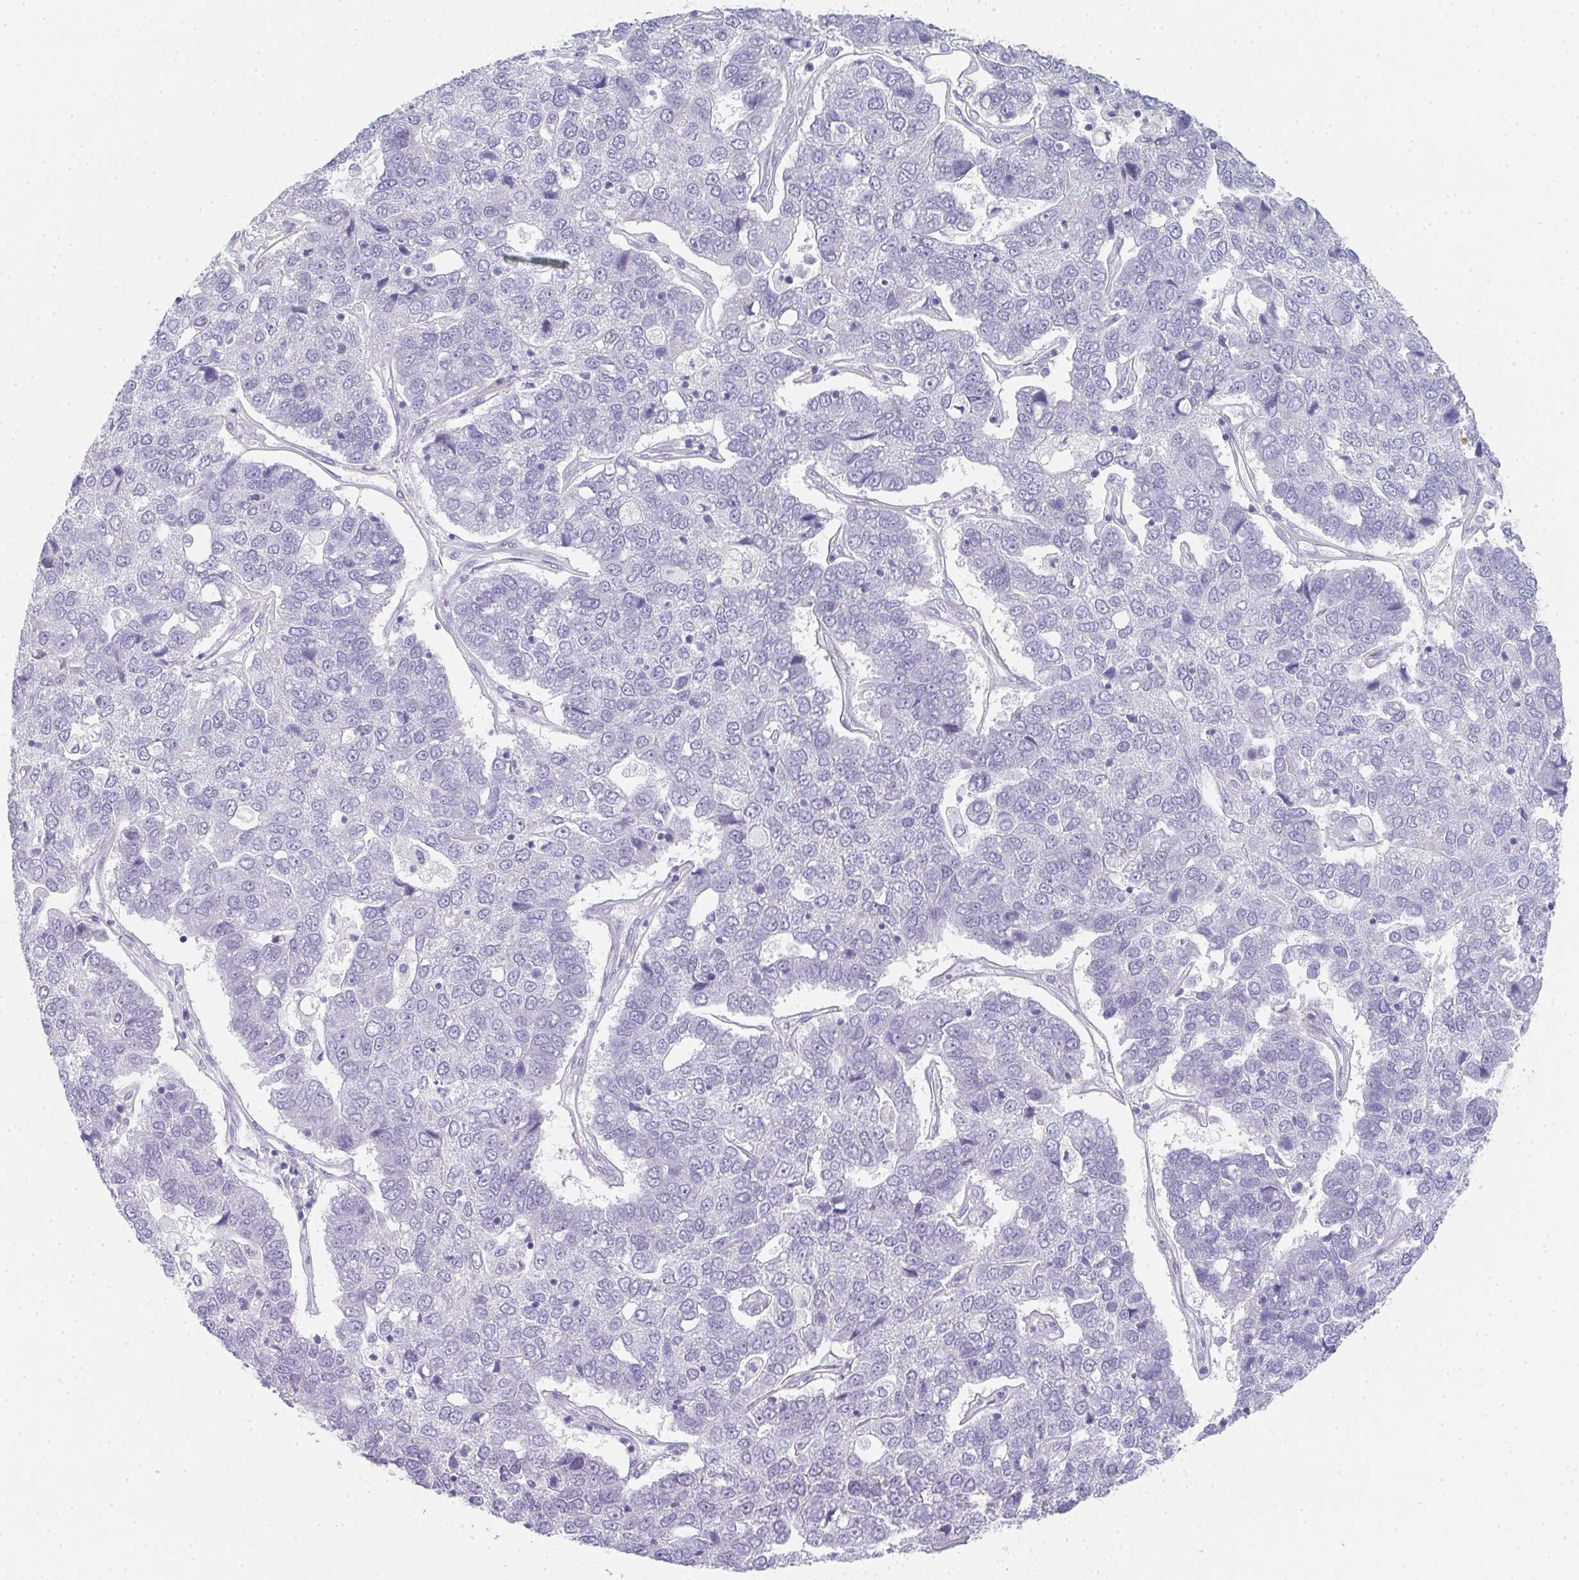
{"staining": {"intensity": "negative", "quantity": "none", "location": "none"}, "tissue": "pancreatic cancer", "cell_type": "Tumor cells", "image_type": "cancer", "snomed": [{"axis": "morphology", "description": "Adenocarcinoma, NOS"}, {"axis": "topography", "description": "Pancreas"}], "caption": "DAB (3,3'-diaminobenzidine) immunohistochemical staining of human pancreatic cancer (adenocarcinoma) demonstrates no significant positivity in tumor cells.", "gene": "NEU2", "patient": {"sex": "female", "age": 61}}